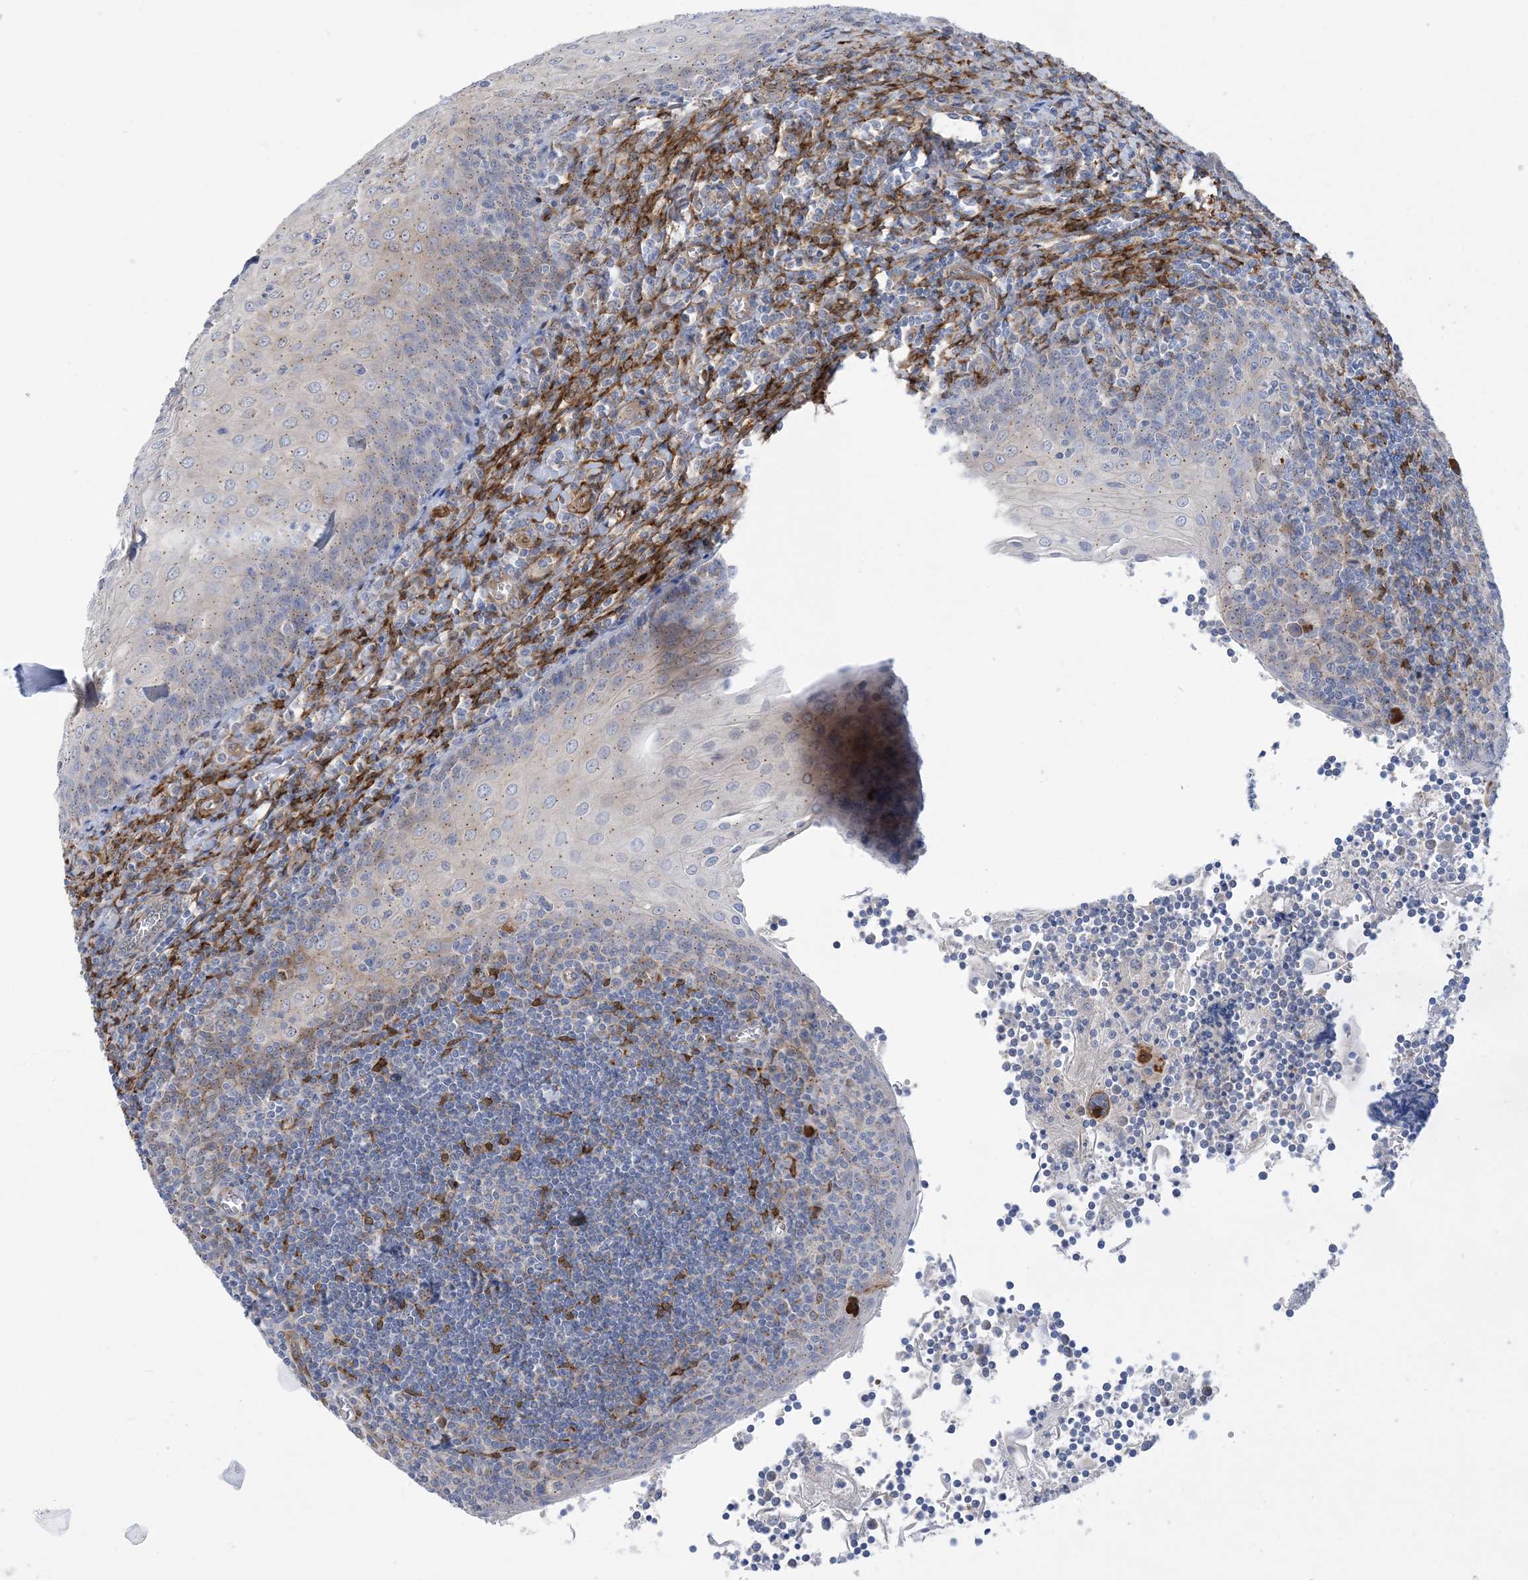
{"staining": {"intensity": "weak", "quantity": "<25%", "location": "cytoplasmic/membranous"}, "tissue": "tonsil", "cell_type": "Germinal center cells", "image_type": "normal", "snomed": [{"axis": "morphology", "description": "Normal tissue, NOS"}, {"axis": "topography", "description": "Tonsil"}], "caption": "Germinal center cells are negative for protein expression in normal human tonsil. Nuclei are stained in blue.", "gene": "RBMS3", "patient": {"sex": "male", "age": 27}}